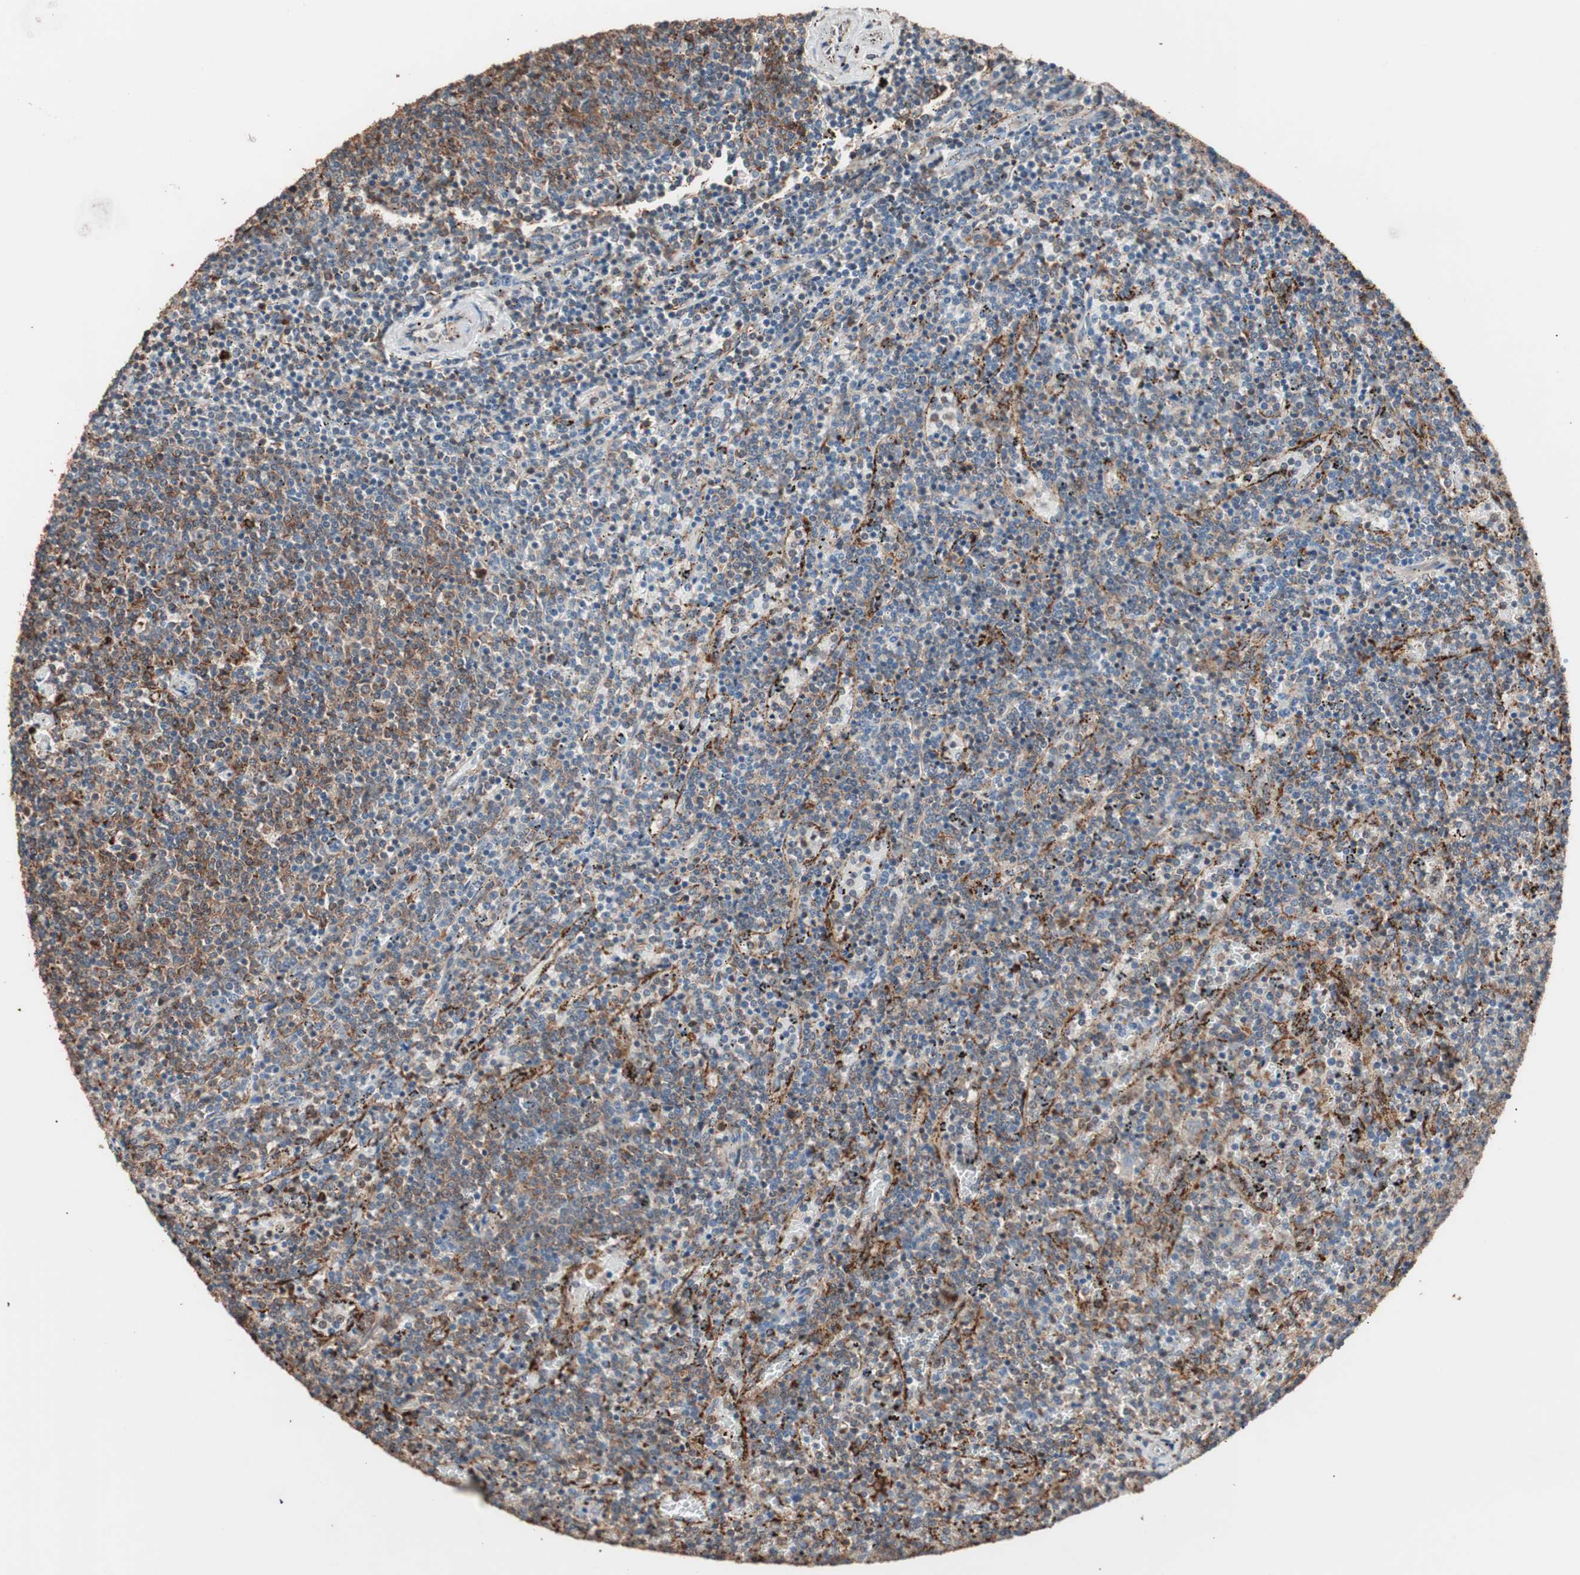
{"staining": {"intensity": "moderate", "quantity": "25%-75%", "location": "cytoplasmic/membranous"}, "tissue": "lymphoma", "cell_type": "Tumor cells", "image_type": "cancer", "snomed": [{"axis": "morphology", "description": "Malignant lymphoma, non-Hodgkin's type, Low grade"}, {"axis": "topography", "description": "Spleen"}], "caption": "Human lymphoma stained for a protein (brown) demonstrates moderate cytoplasmic/membranous positive expression in approximately 25%-75% of tumor cells.", "gene": "CCT3", "patient": {"sex": "female", "age": 50}}